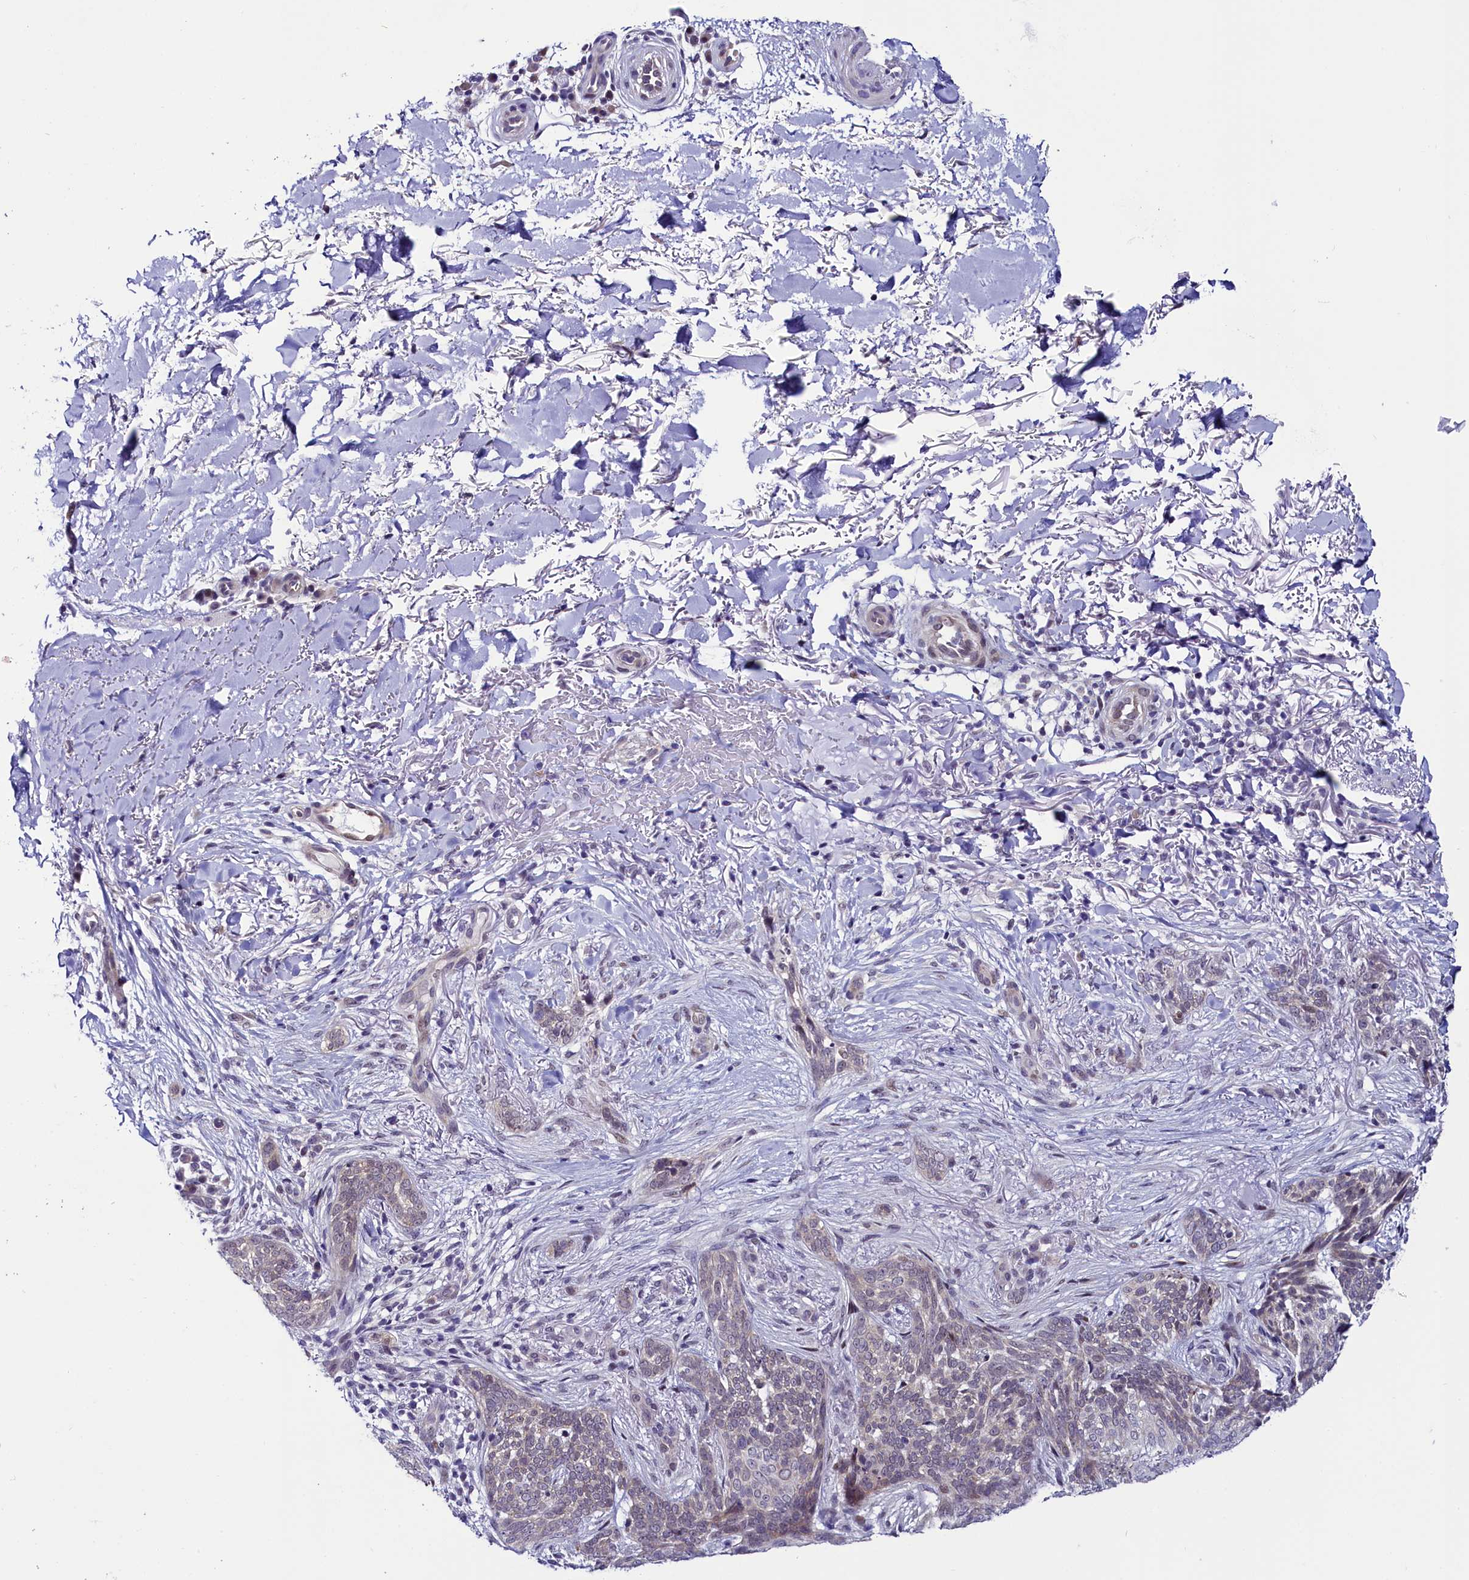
{"staining": {"intensity": "negative", "quantity": "none", "location": "none"}, "tissue": "skin cancer", "cell_type": "Tumor cells", "image_type": "cancer", "snomed": [{"axis": "morphology", "description": "Normal tissue, NOS"}, {"axis": "morphology", "description": "Basal cell carcinoma"}, {"axis": "topography", "description": "Skin"}], "caption": "Immunohistochemistry of basal cell carcinoma (skin) displays no expression in tumor cells.", "gene": "CCDC106", "patient": {"sex": "female", "age": 67}}